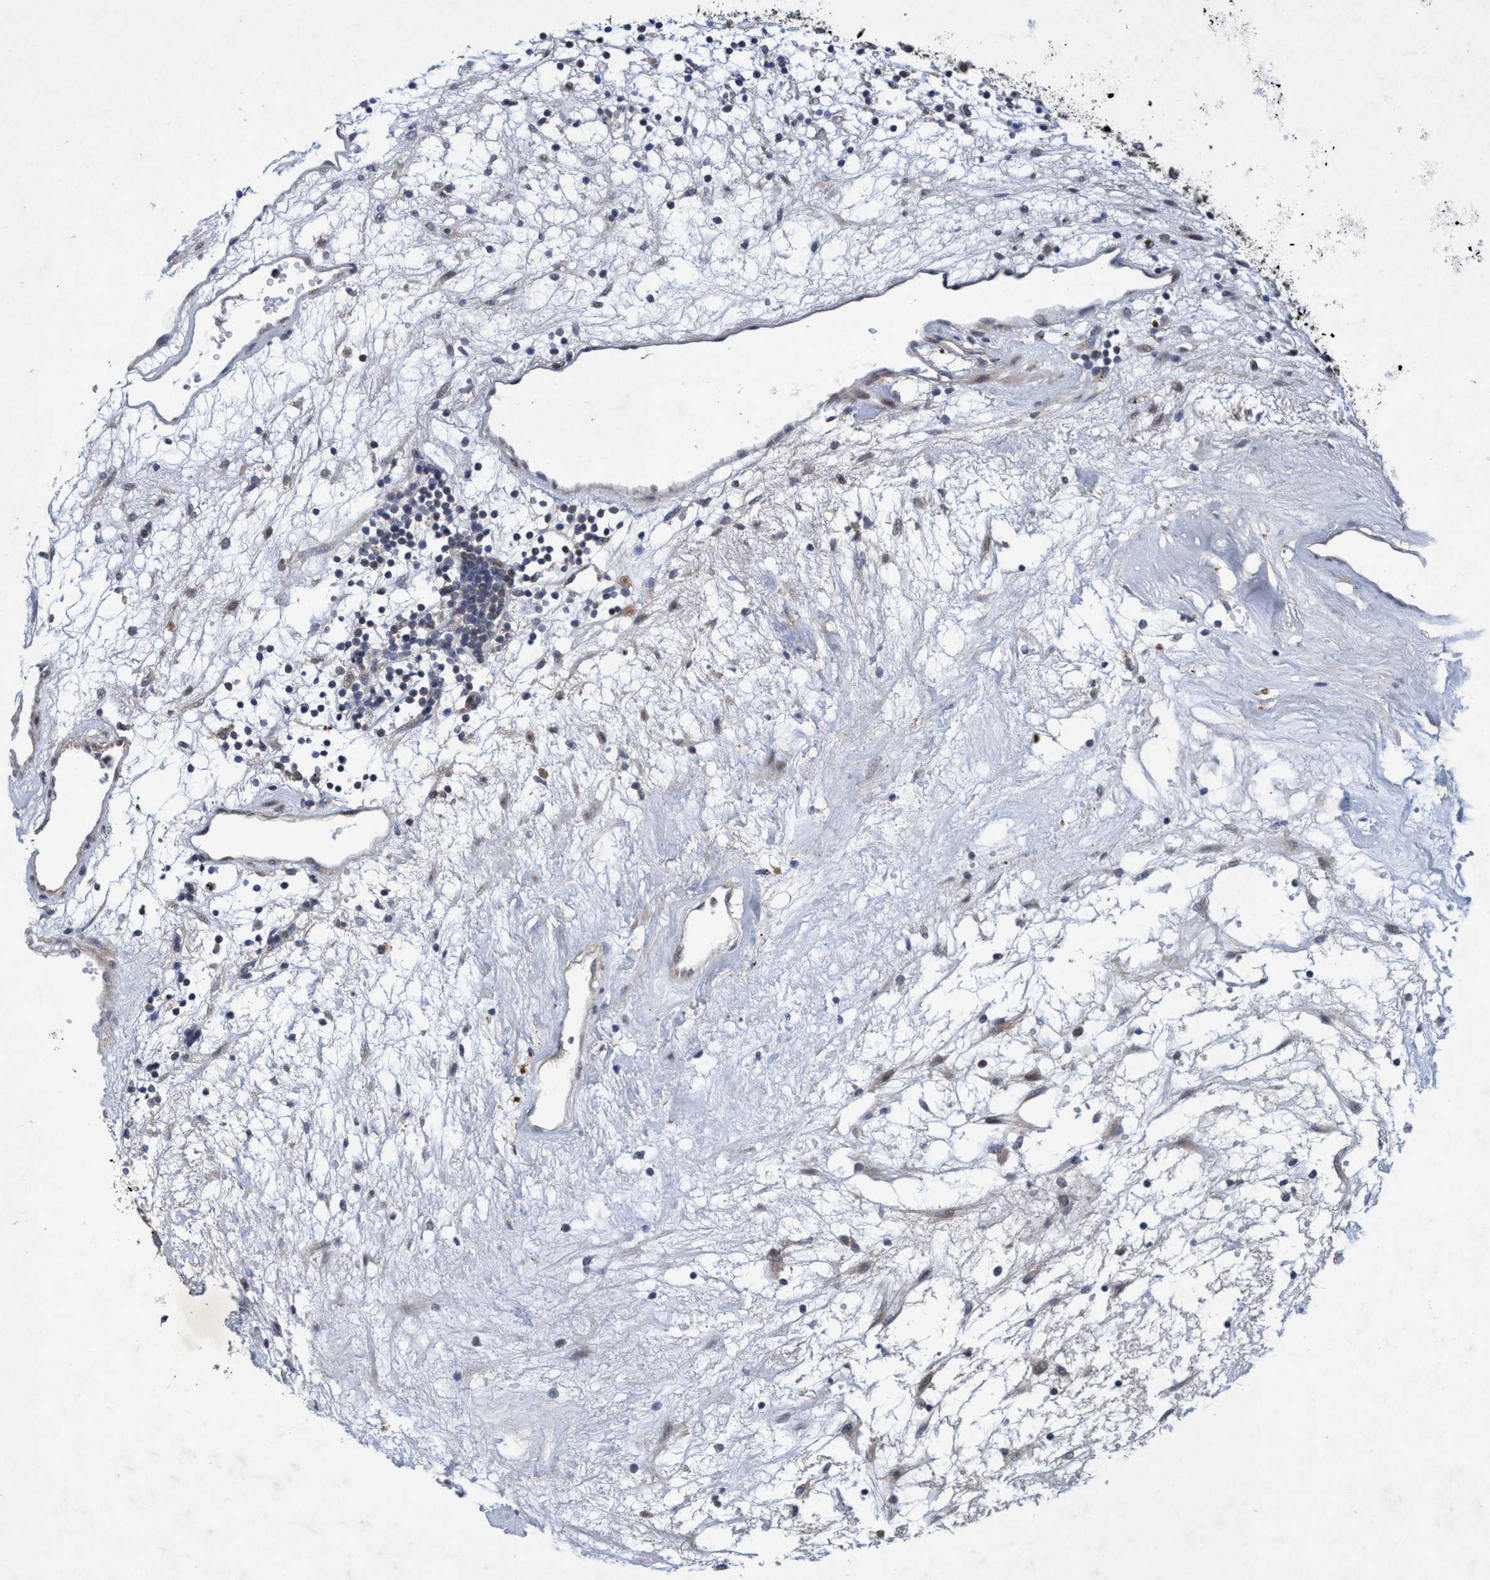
{"staining": {"intensity": "weak", "quantity": "<25%", "location": "cytoplasmic/membranous"}, "tissue": "renal cancer", "cell_type": "Tumor cells", "image_type": "cancer", "snomed": [{"axis": "morphology", "description": "Adenocarcinoma, NOS"}, {"axis": "topography", "description": "Kidney"}], "caption": "Immunohistochemical staining of human renal cancer shows no significant expression in tumor cells.", "gene": "ZNF677", "patient": {"sex": "male", "age": 59}}